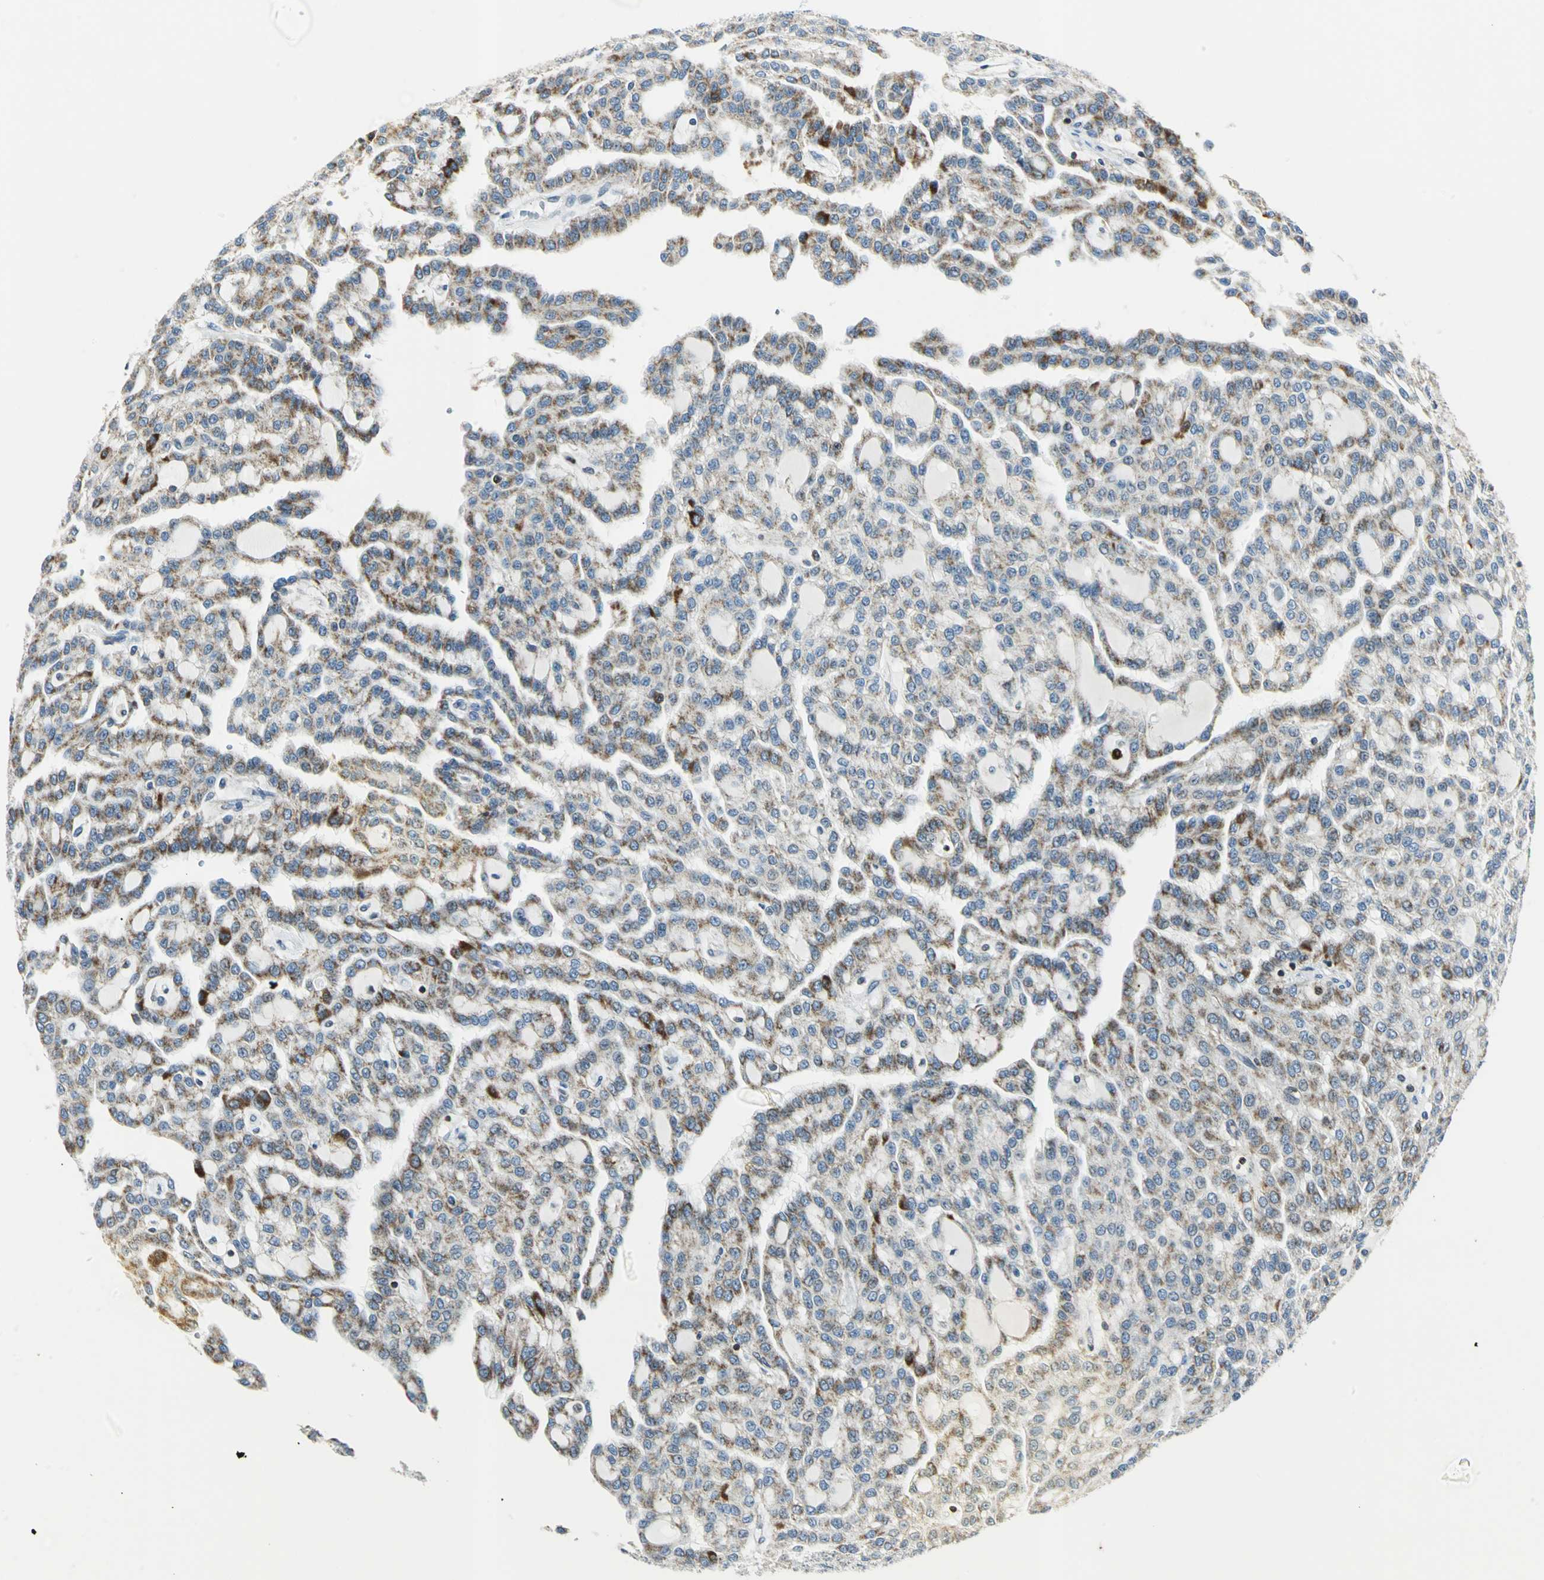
{"staining": {"intensity": "negative", "quantity": "none", "location": "none"}, "tissue": "renal cancer", "cell_type": "Tumor cells", "image_type": "cancer", "snomed": [{"axis": "morphology", "description": "Adenocarcinoma, NOS"}, {"axis": "topography", "description": "Kidney"}], "caption": "High magnification brightfield microscopy of renal adenocarcinoma stained with DAB (3,3'-diaminobenzidine) (brown) and counterstained with hematoxylin (blue): tumor cells show no significant positivity.", "gene": "USP40", "patient": {"sex": "male", "age": 63}}